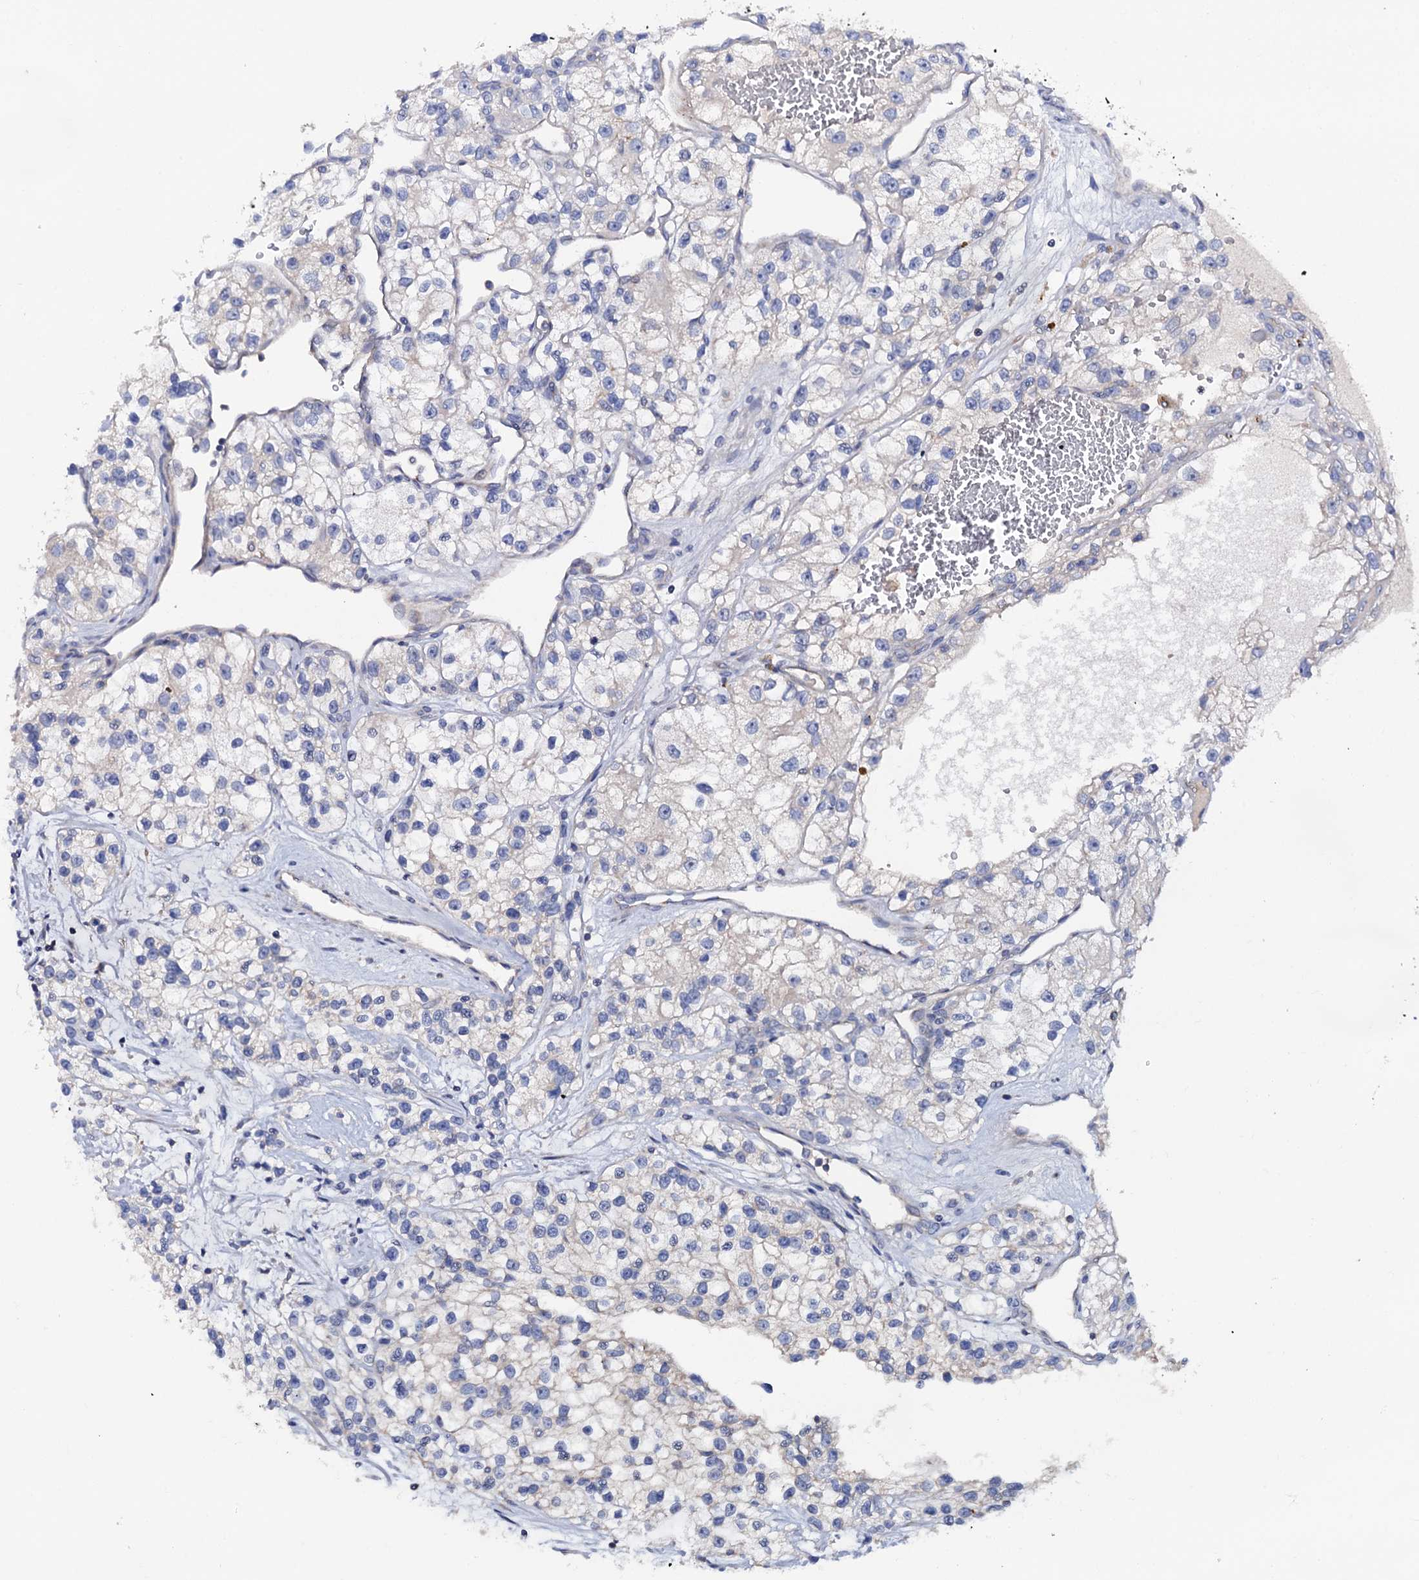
{"staining": {"intensity": "negative", "quantity": "none", "location": "none"}, "tissue": "renal cancer", "cell_type": "Tumor cells", "image_type": "cancer", "snomed": [{"axis": "morphology", "description": "Adenocarcinoma, NOS"}, {"axis": "topography", "description": "Kidney"}], "caption": "Renal cancer was stained to show a protein in brown. There is no significant positivity in tumor cells.", "gene": "MRPL48", "patient": {"sex": "female", "age": 57}}